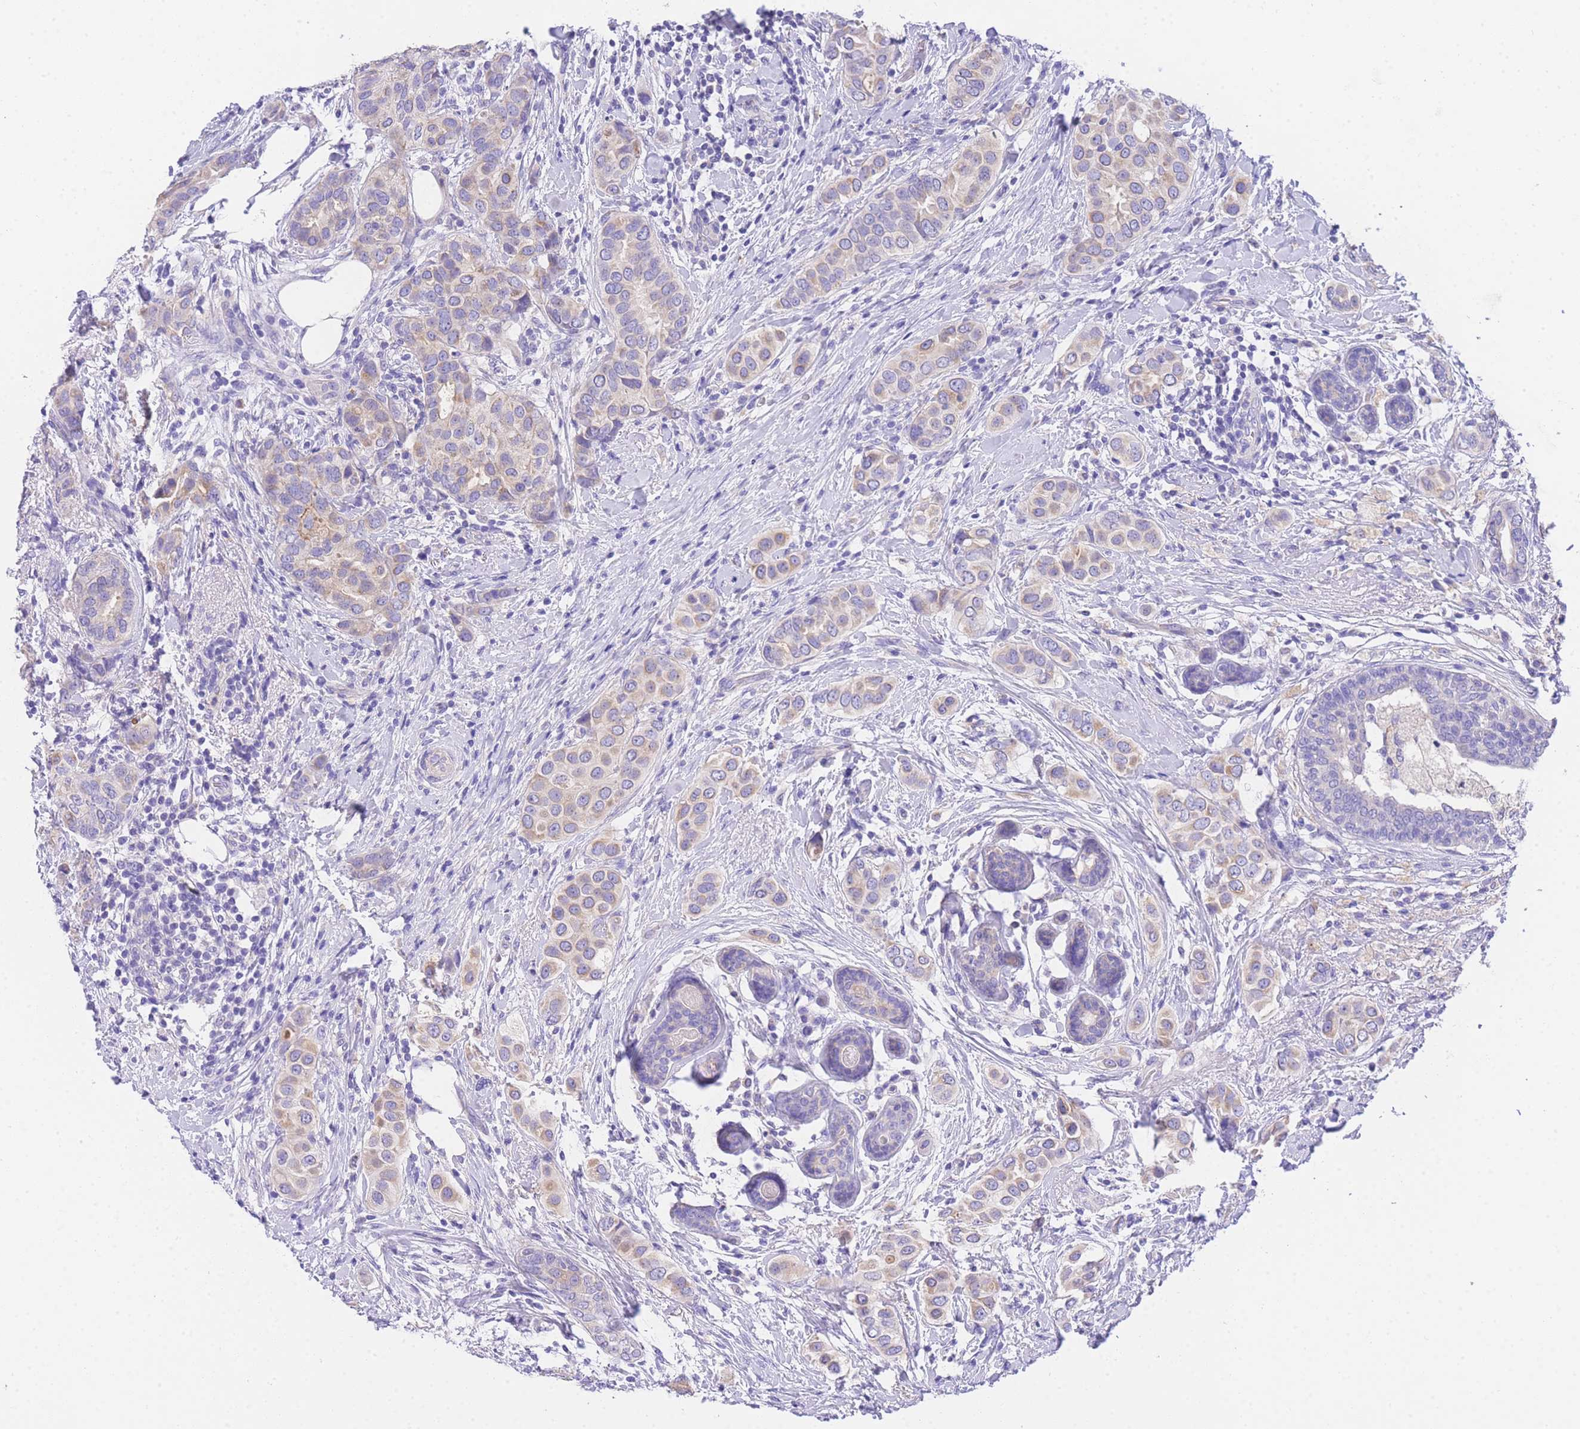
{"staining": {"intensity": "weak", "quantity": "25%-75%", "location": "cytoplasmic/membranous"}, "tissue": "breast cancer", "cell_type": "Tumor cells", "image_type": "cancer", "snomed": [{"axis": "morphology", "description": "Lobular carcinoma"}, {"axis": "topography", "description": "Breast"}], "caption": "Protein staining reveals weak cytoplasmic/membranous positivity in about 25%-75% of tumor cells in breast cancer. The protein is stained brown, and the nuclei are stained in blue (DAB IHC with brightfield microscopy, high magnification).", "gene": "EPN2", "patient": {"sex": "female", "age": 51}}